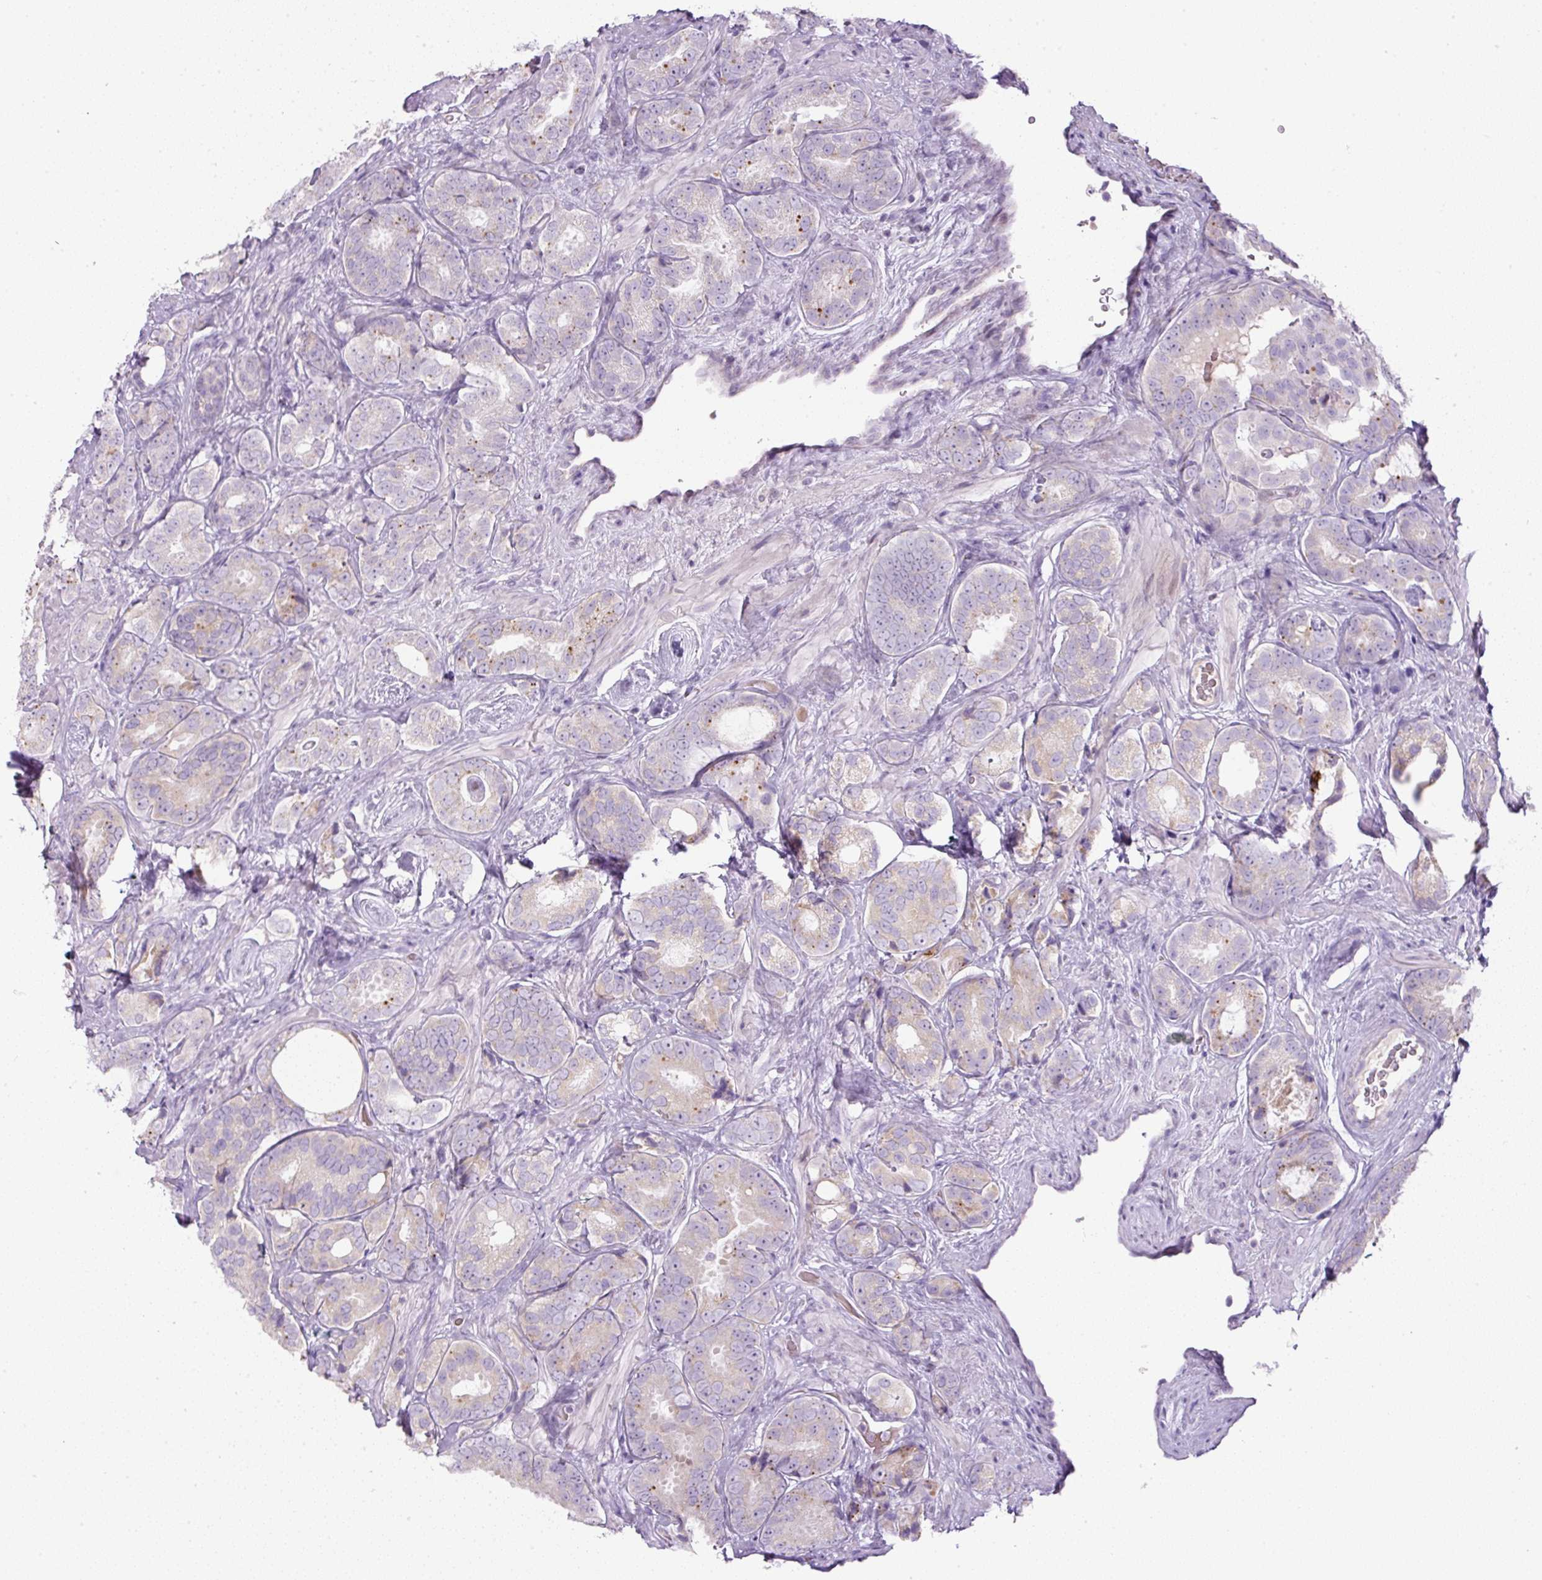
{"staining": {"intensity": "weak", "quantity": "<25%", "location": "cytoplasmic/membranous"}, "tissue": "prostate cancer", "cell_type": "Tumor cells", "image_type": "cancer", "snomed": [{"axis": "morphology", "description": "Adenocarcinoma, High grade"}, {"axis": "topography", "description": "Prostate"}], "caption": "Tumor cells show no significant positivity in high-grade adenocarcinoma (prostate). Nuclei are stained in blue.", "gene": "FGFBP3", "patient": {"sex": "male", "age": 71}}